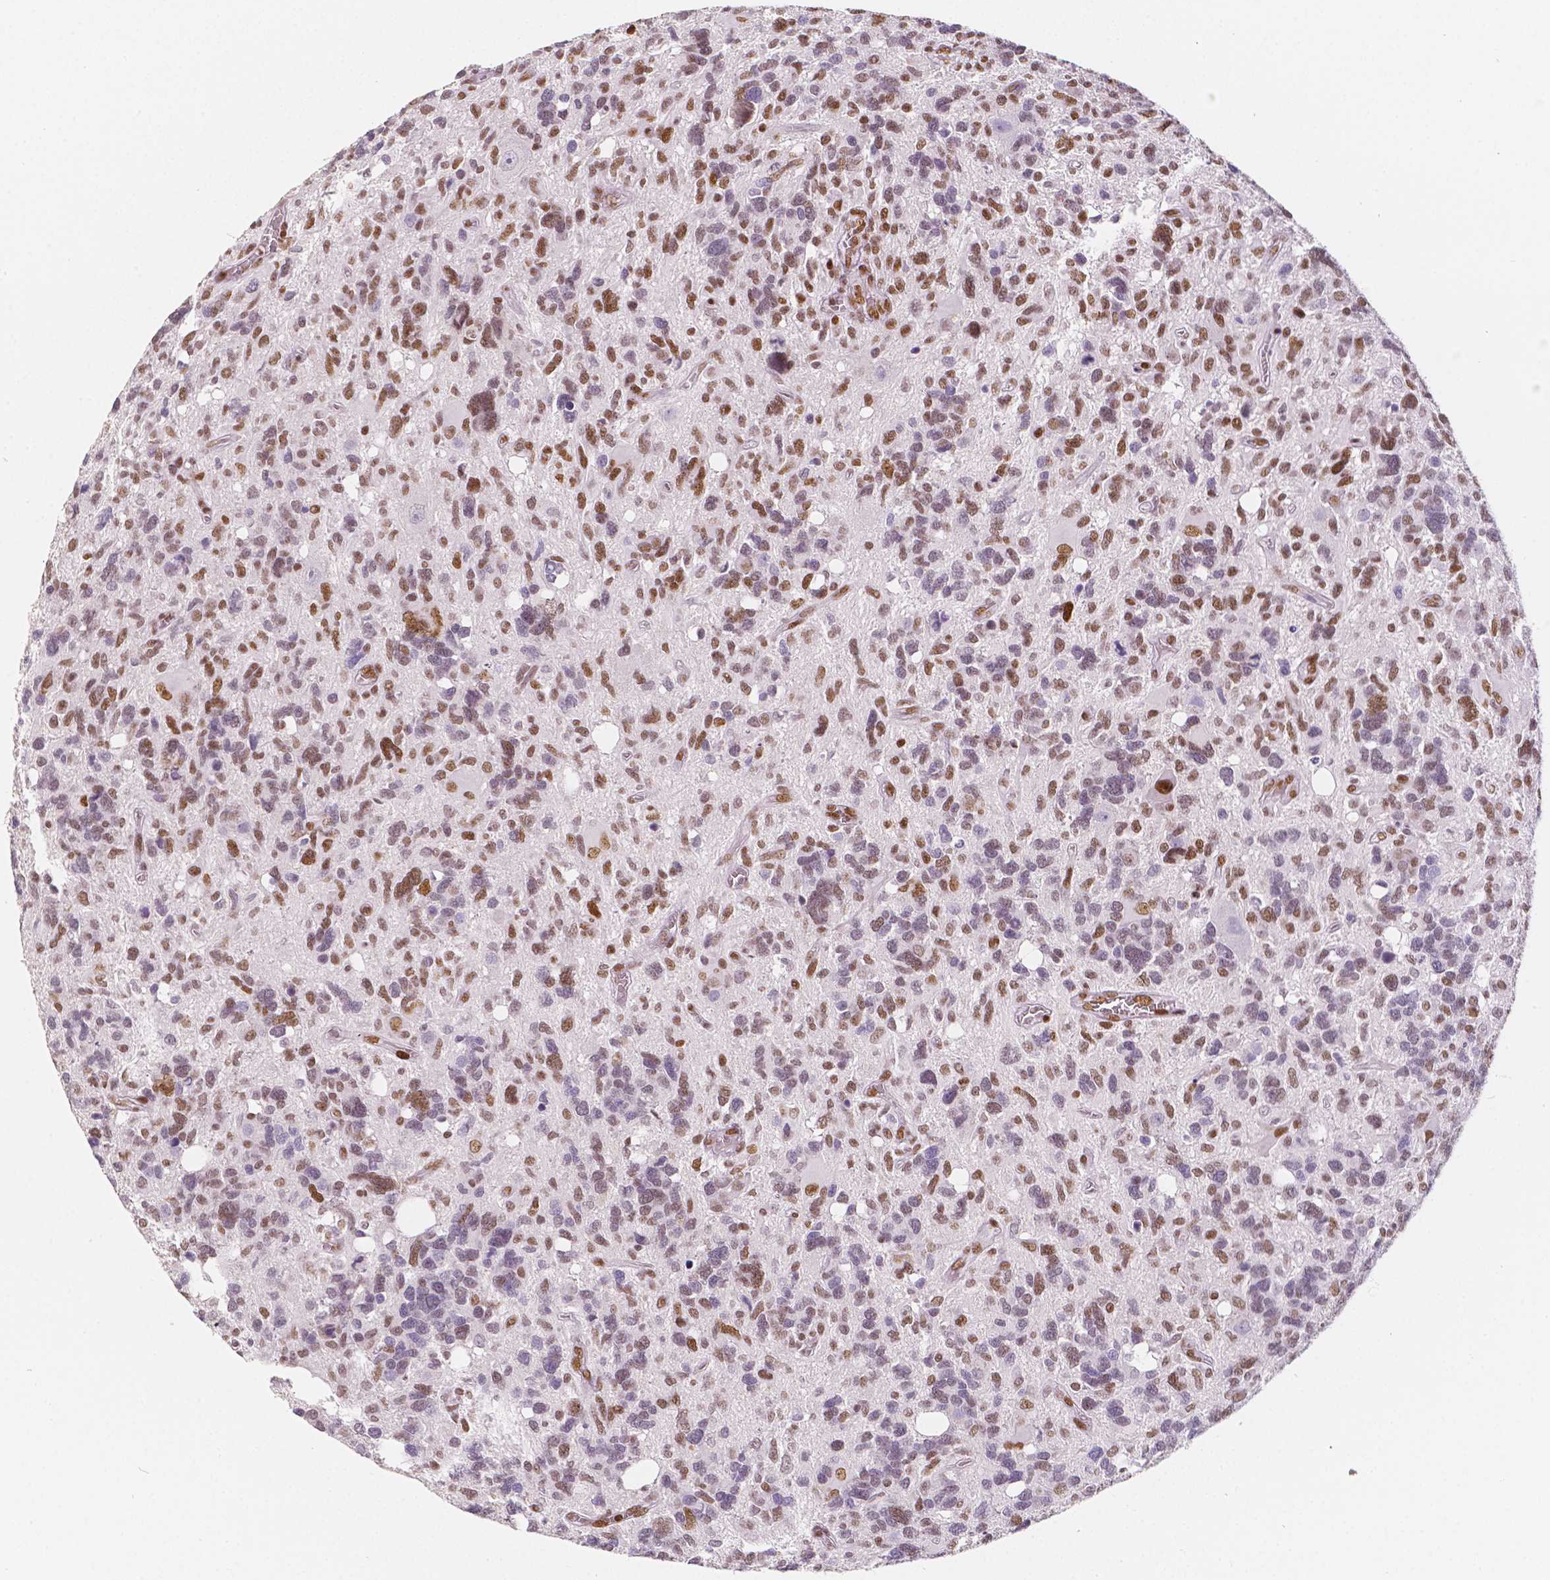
{"staining": {"intensity": "moderate", "quantity": "25%-75%", "location": "nuclear"}, "tissue": "glioma", "cell_type": "Tumor cells", "image_type": "cancer", "snomed": [{"axis": "morphology", "description": "Glioma, malignant, High grade"}, {"axis": "topography", "description": "Brain"}], "caption": "This image demonstrates glioma stained with immunohistochemistry (IHC) to label a protein in brown. The nuclear of tumor cells show moderate positivity for the protein. Nuclei are counter-stained blue.", "gene": "HDAC1", "patient": {"sex": "male", "age": 49}}